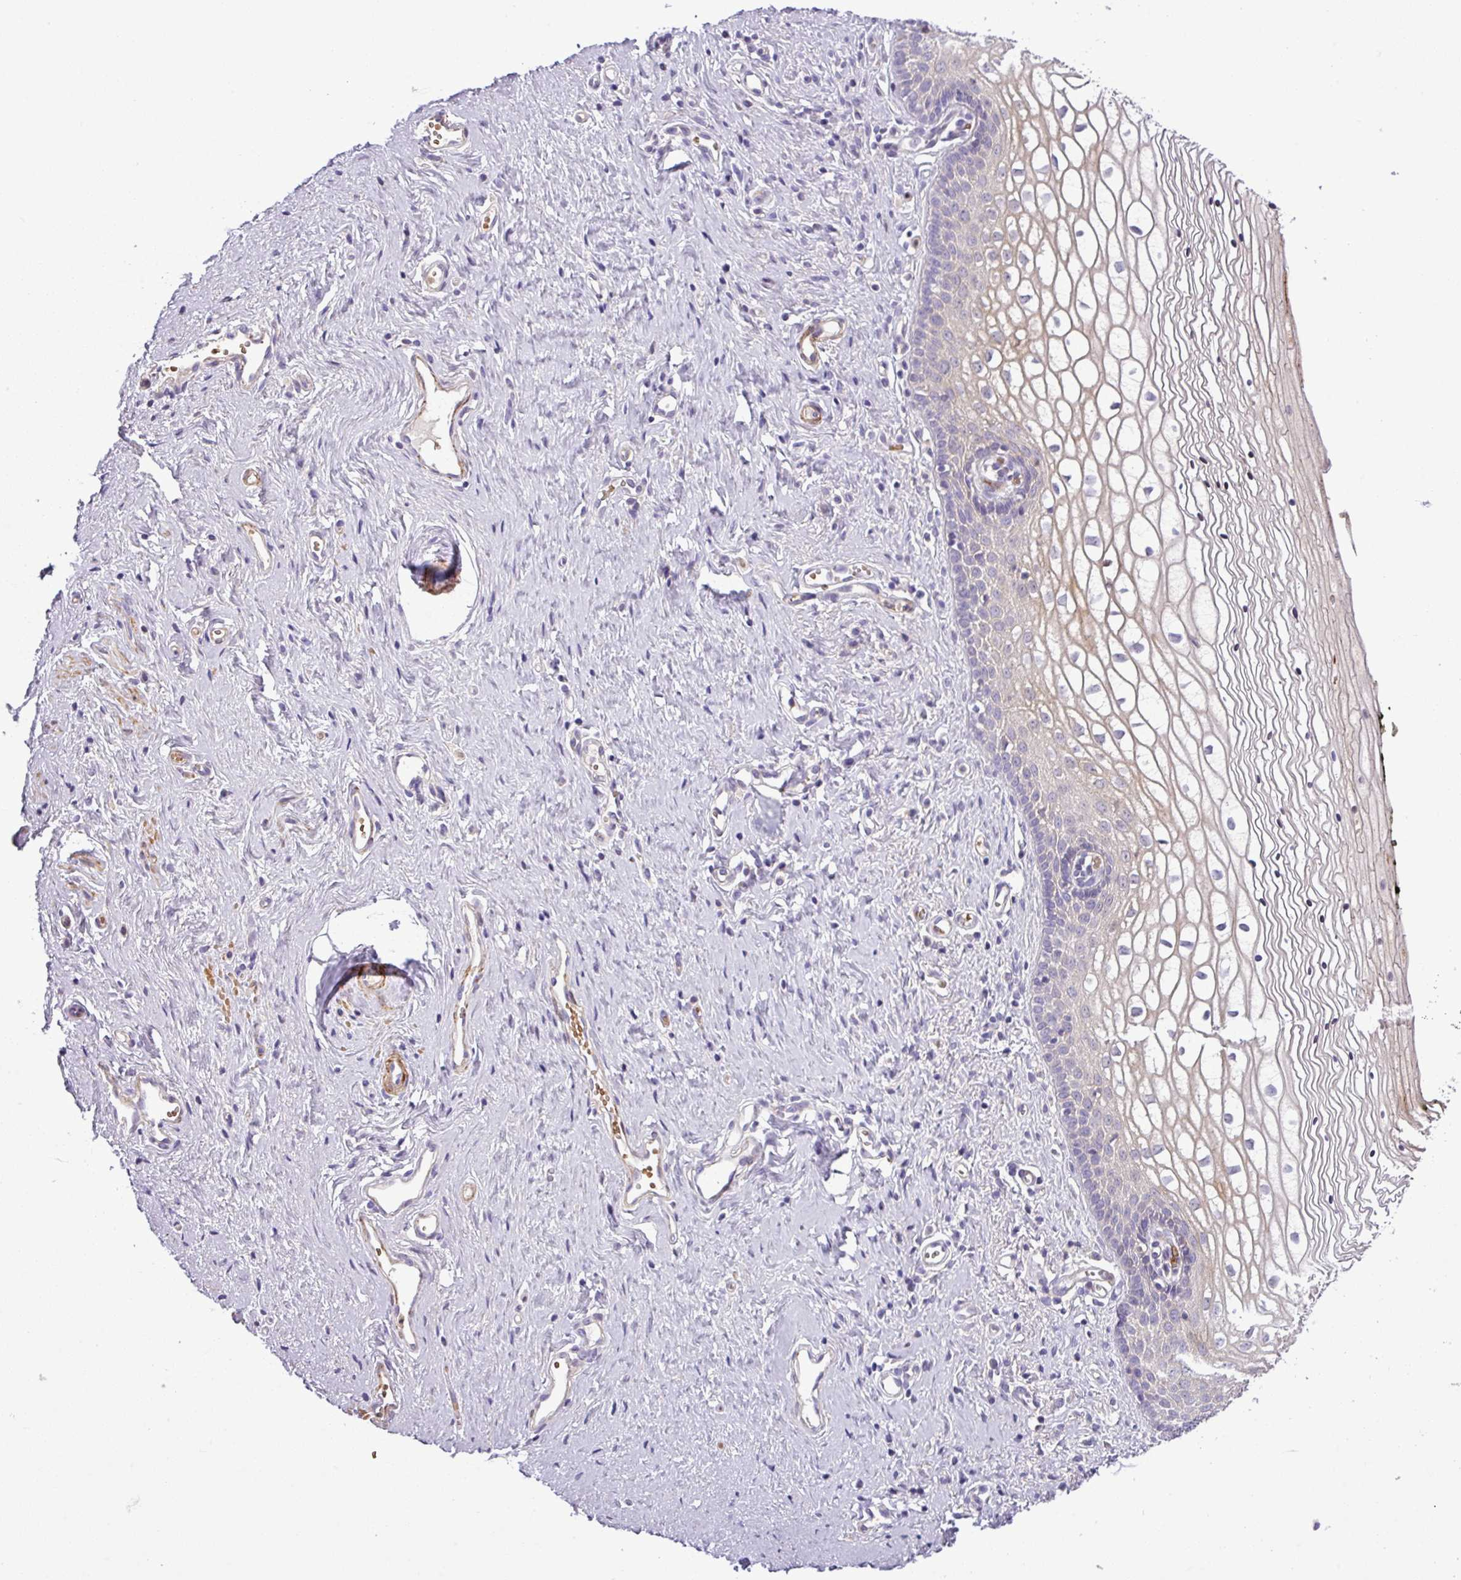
{"staining": {"intensity": "moderate", "quantity": "<25%", "location": "cytoplasmic/membranous"}, "tissue": "vagina", "cell_type": "Squamous epithelial cells", "image_type": "normal", "snomed": [{"axis": "morphology", "description": "Normal tissue, NOS"}, {"axis": "topography", "description": "Vagina"}], "caption": "Protein staining shows moderate cytoplasmic/membranous expression in about <25% of squamous epithelial cells in unremarkable vagina. (Brightfield microscopy of DAB IHC at high magnification).", "gene": "NBEAL2", "patient": {"sex": "female", "age": 59}}